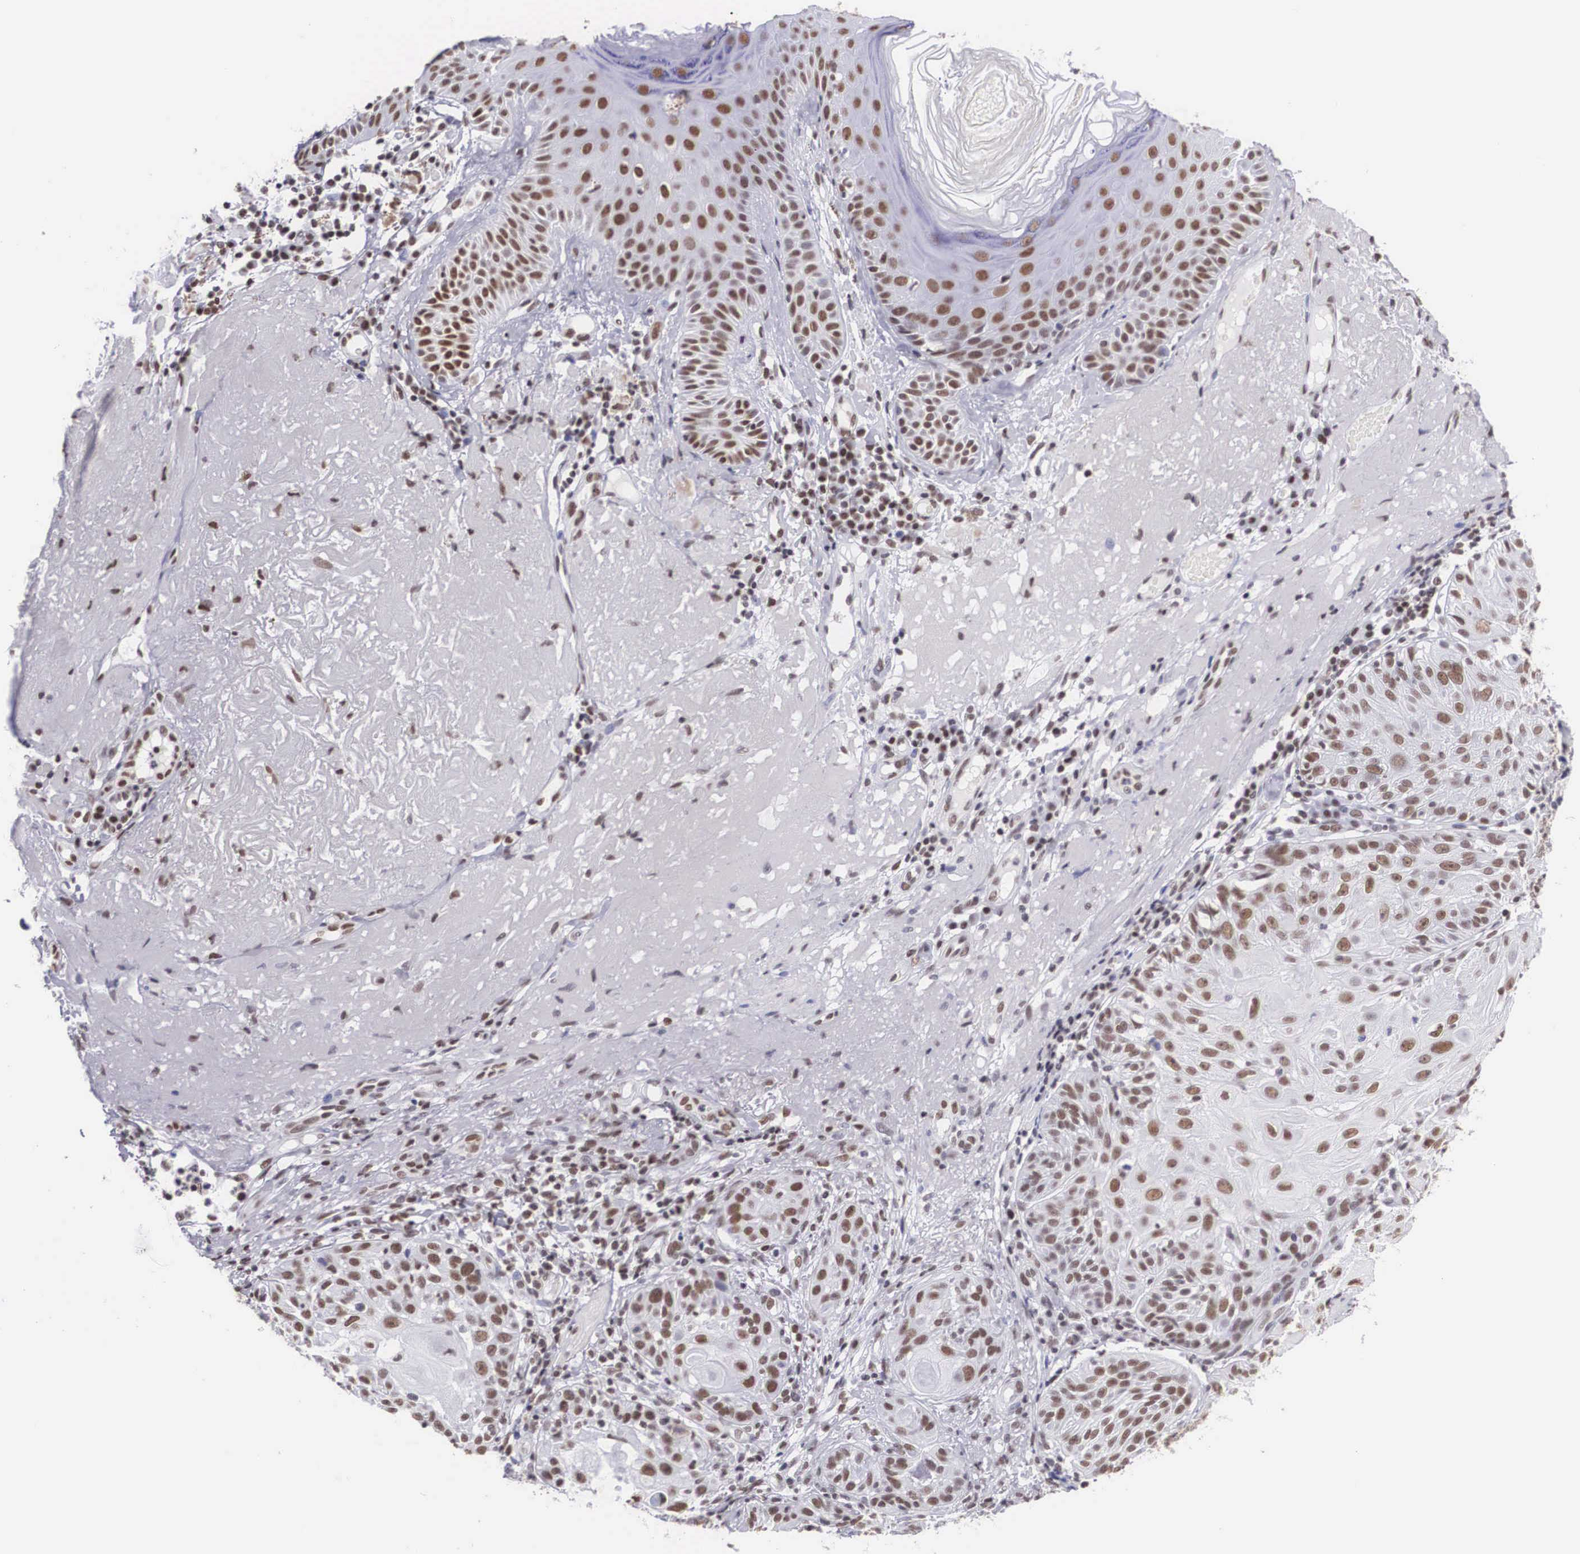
{"staining": {"intensity": "moderate", "quantity": ">75%", "location": "nuclear"}, "tissue": "skin cancer", "cell_type": "Tumor cells", "image_type": "cancer", "snomed": [{"axis": "morphology", "description": "Squamous cell carcinoma, NOS"}, {"axis": "topography", "description": "Skin"}], "caption": "Human skin cancer (squamous cell carcinoma) stained for a protein (brown) exhibits moderate nuclear positive staining in about >75% of tumor cells.", "gene": "CSTF2", "patient": {"sex": "female", "age": 89}}